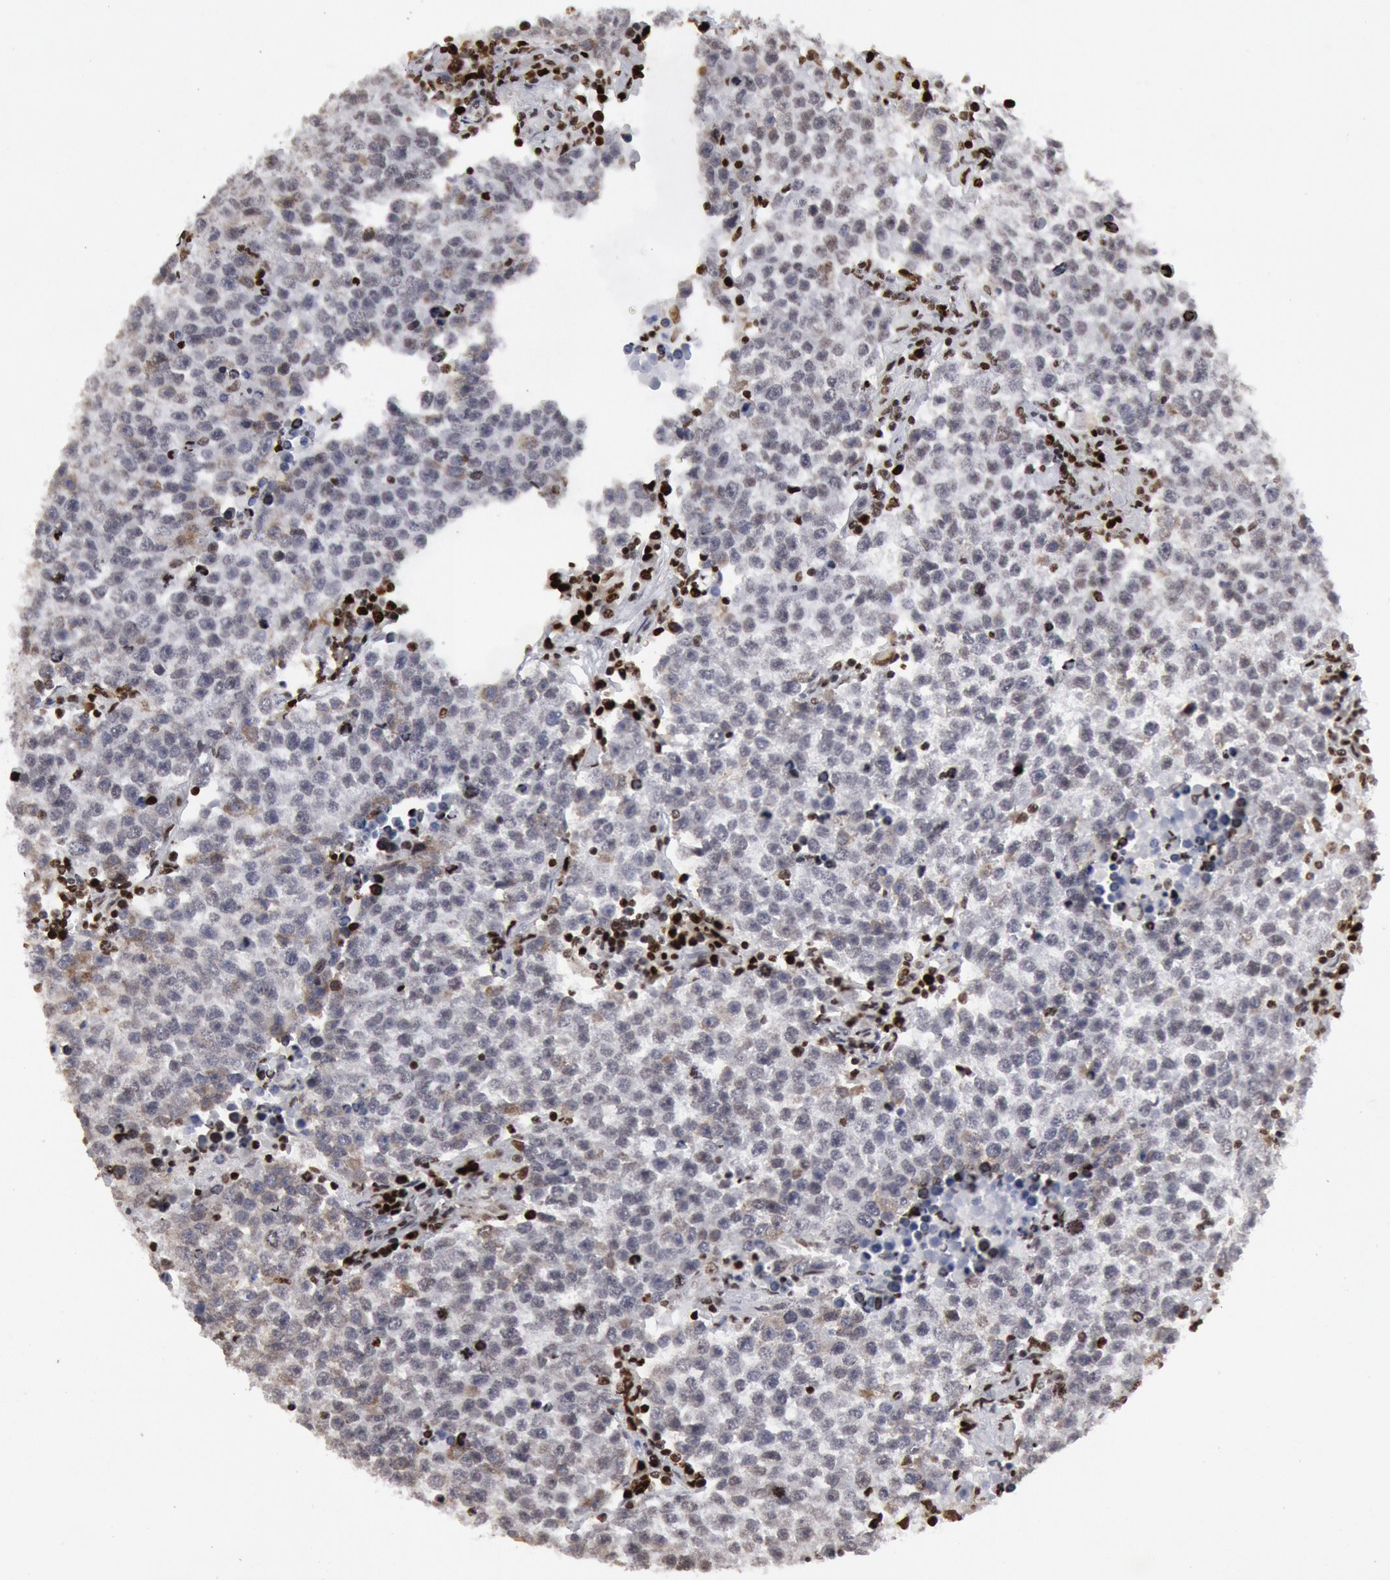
{"staining": {"intensity": "weak", "quantity": "<25%", "location": "nuclear"}, "tissue": "testis cancer", "cell_type": "Tumor cells", "image_type": "cancer", "snomed": [{"axis": "morphology", "description": "Seminoma, NOS"}, {"axis": "topography", "description": "Testis"}], "caption": "Immunohistochemistry histopathology image of testis cancer stained for a protein (brown), which exhibits no staining in tumor cells.", "gene": "SUB1", "patient": {"sex": "male", "age": 36}}